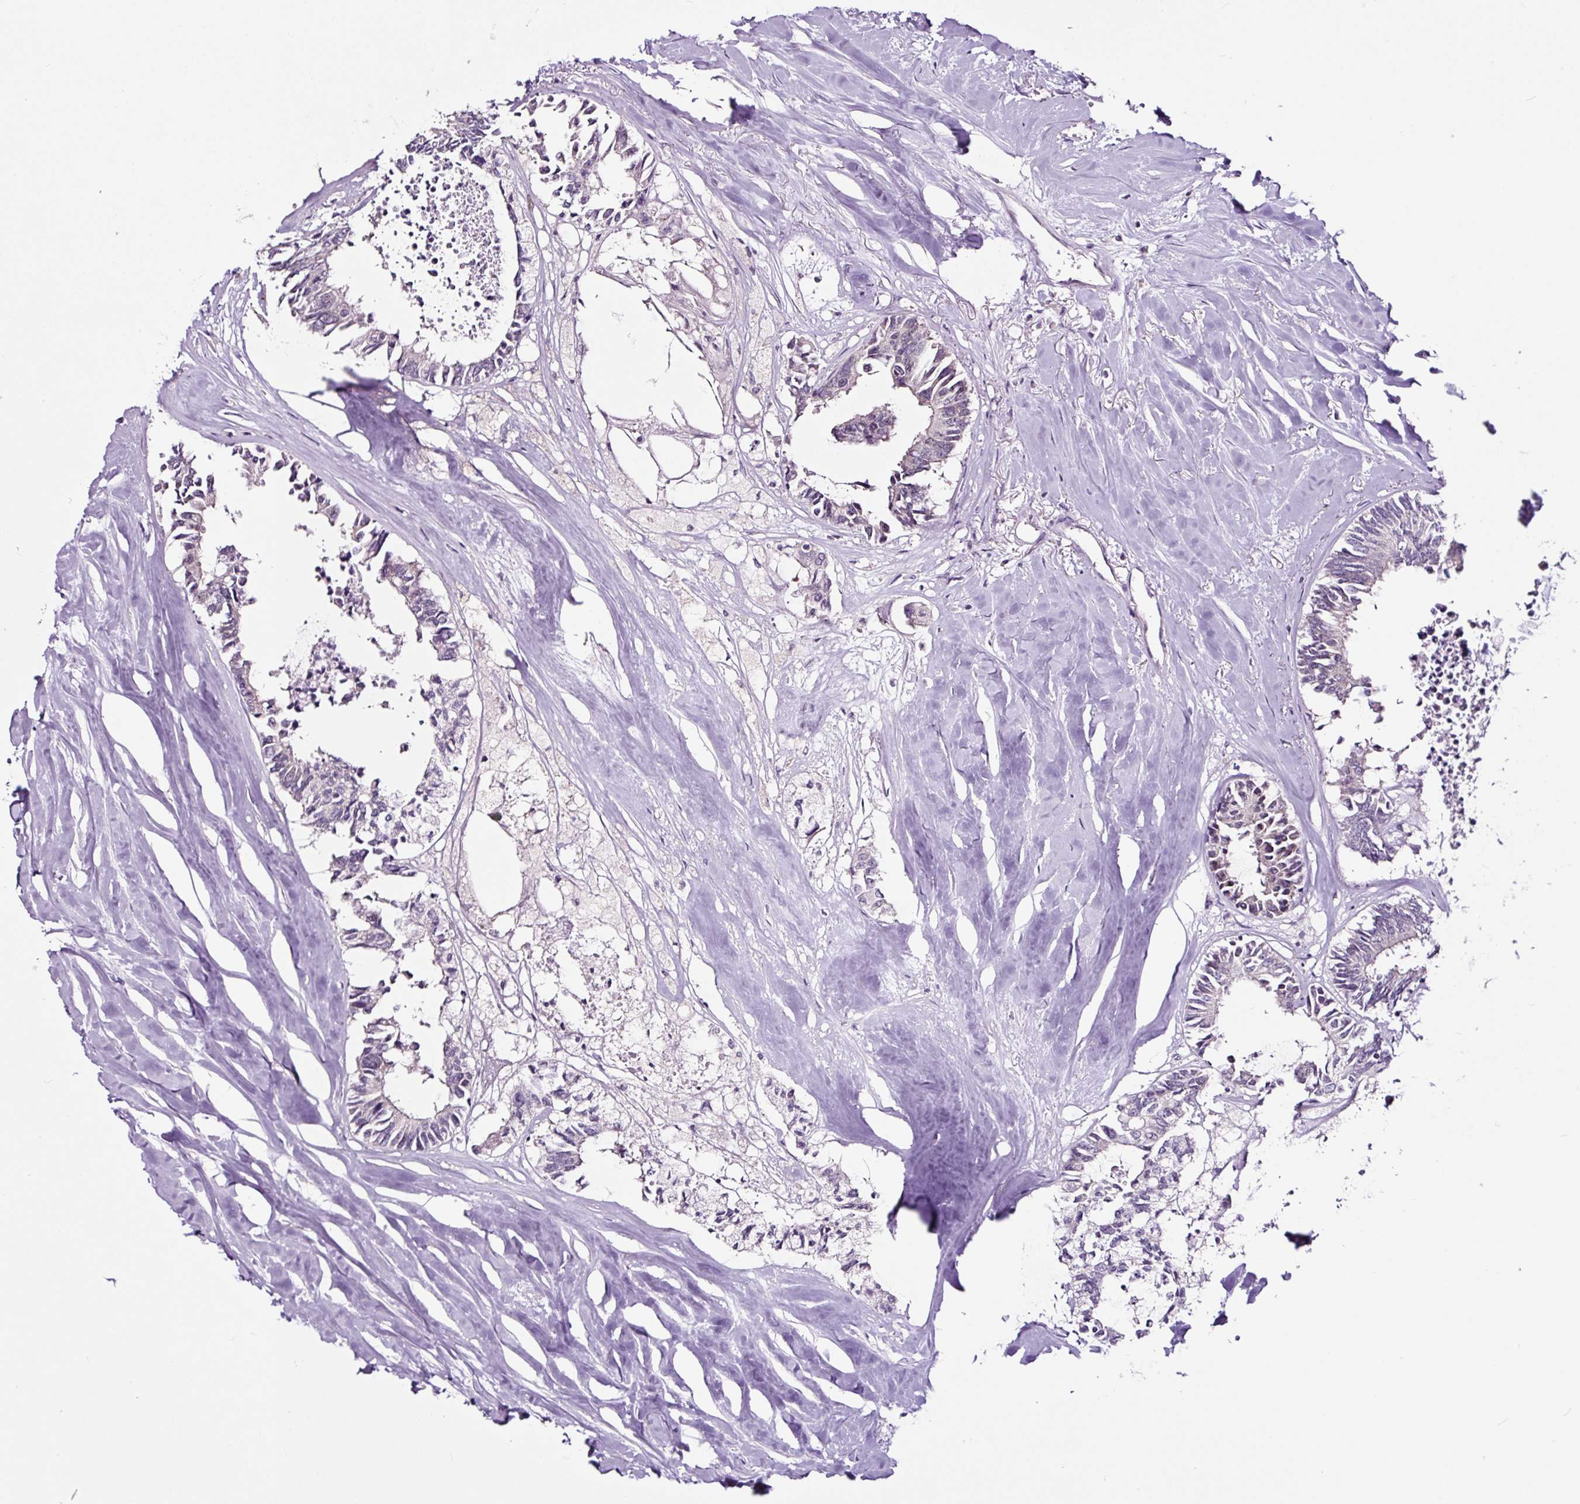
{"staining": {"intensity": "negative", "quantity": "none", "location": "none"}, "tissue": "colorectal cancer", "cell_type": "Tumor cells", "image_type": "cancer", "snomed": [{"axis": "morphology", "description": "Adenocarcinoma, NOS"}, {"axis": "topography", "description": "Colon"}, {"axis": "topography", "description": "Rectum"}], "caption": "Immunohistochemistry (IHC) image of neoplastic tissue: human adenocarcinoma (colorectal) stained with DAB (3,3'-diaminobenzidine) exhibits no significant protein staining in tumor cells.", "gene": "NOM1", "patient": {"sex": "male", "age": 57}}